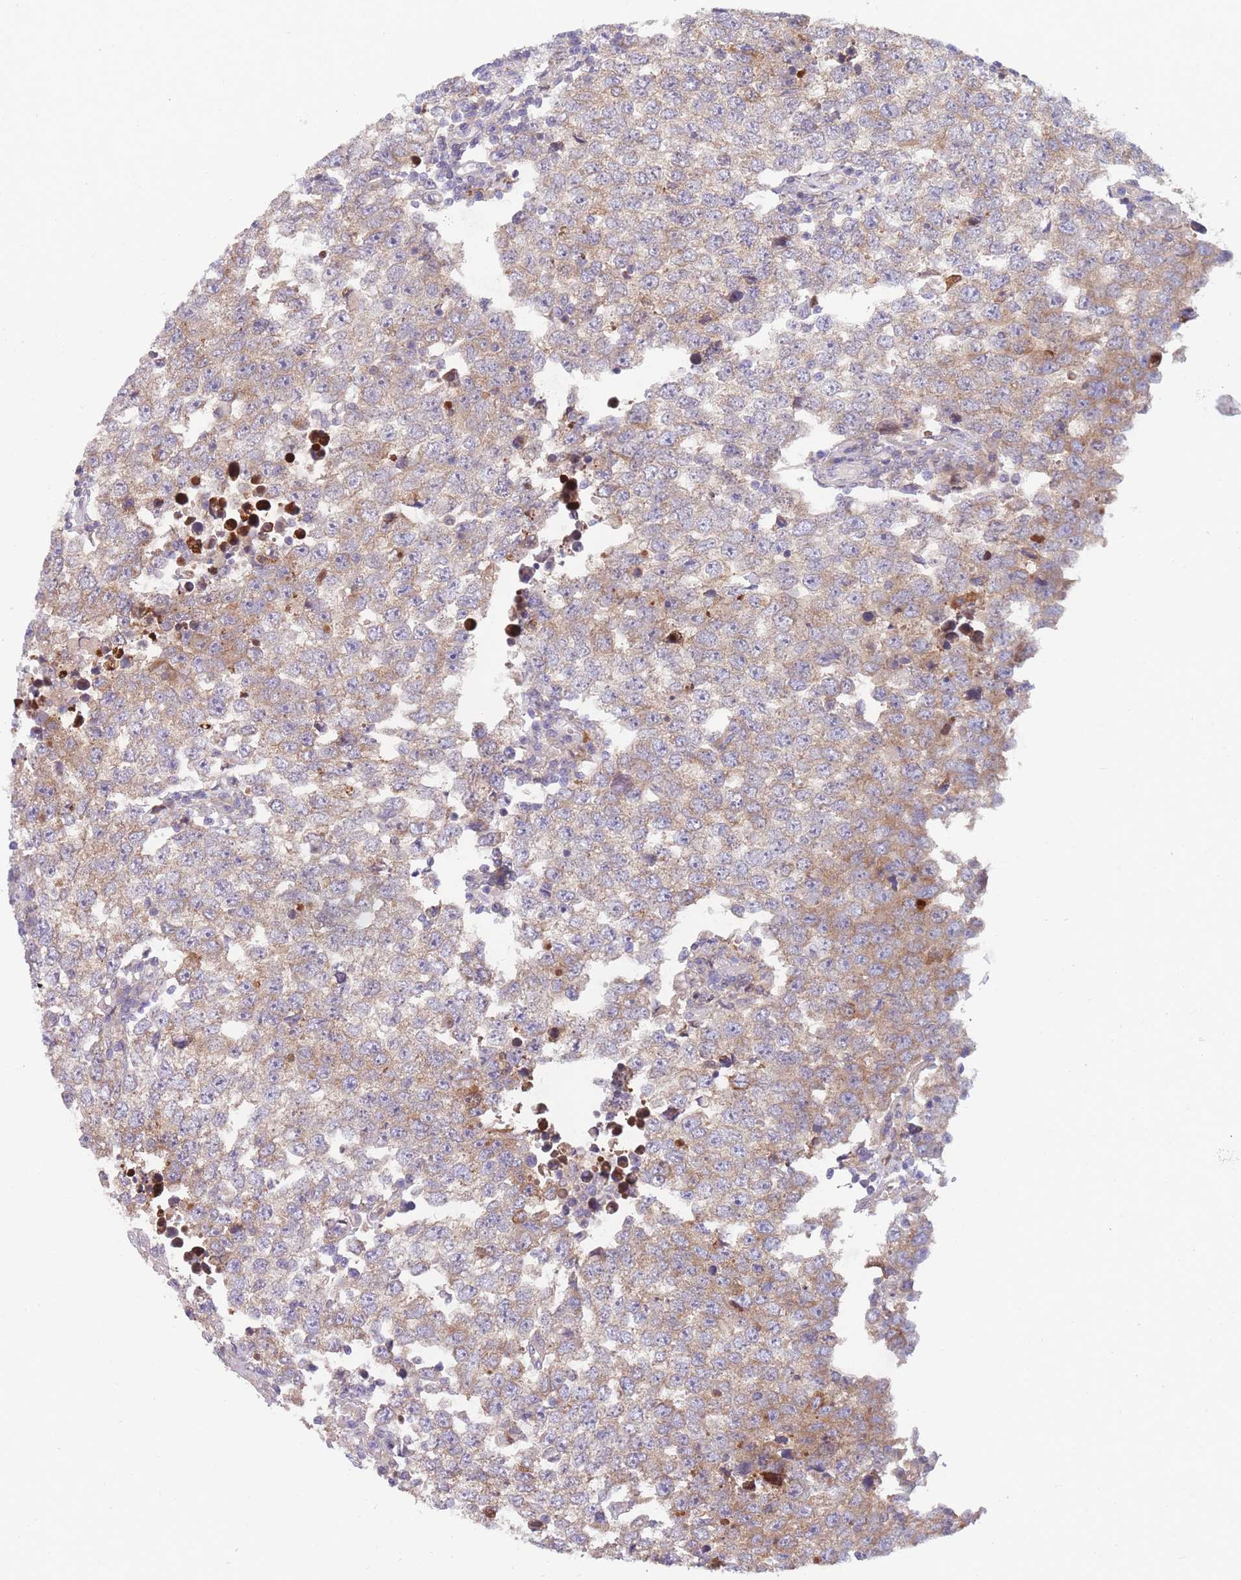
{"staining": {"intensity": "weak", "quantity": "25%-75%", "location": "cytoplasmic/membranous"}, "tissue": "testis cancer", "cell_type": "Tumor cells", "image_type": "cancer", "snomed": [{"axis": "morphology", "description": "Seminoma, NOS"}, {"axis": "morphology", "description": "Carcinoma, Embryonal, NOS"}, {"axis": "topography", "description": "Testis"}], "caption": "Protein staining by immunohistochemistry shows weak cytoplasmic/membranous staining in approximately 25%-75% of tumor cells in testis cancer (embryonal carcinoma).", "gene": "PDE4A", "patient": {"sex": "male", "age": 28}}